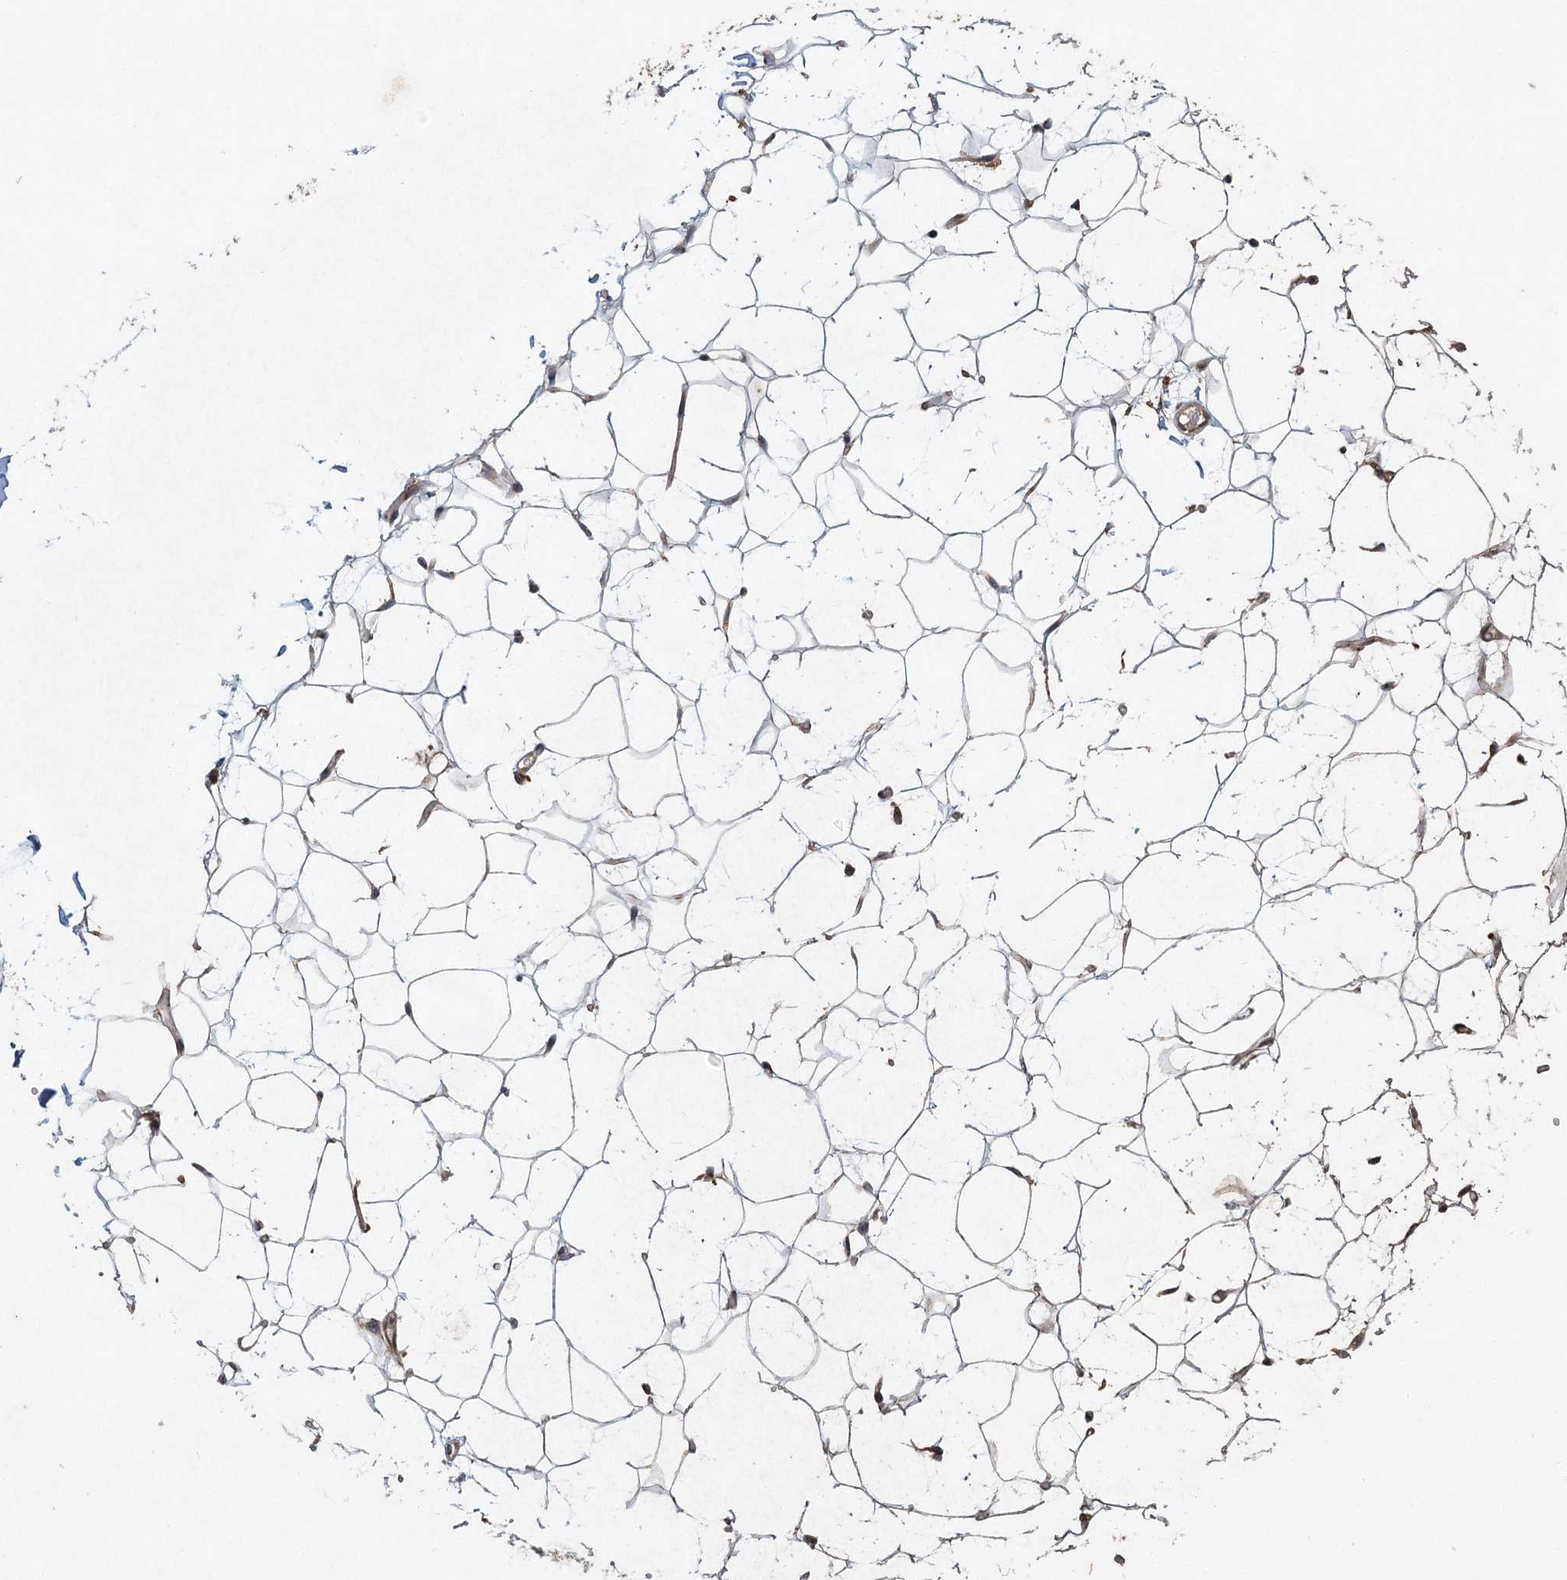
{"staining": {"intensity": "strong", "quantity": ">75%", "location": "cytoplasmic/membranous,nuclear"}, "tissue": "adipose tissue", "cell_type": "Adipocytes", "image_type": "normal", "snomed": [{"axis": "morphology", "description": "Normal tissue, NOS"}, {"axis": "topography", "description": "Breast"}], "caption": "The image reveals a brown stain indicating the presence of a protein in the cytoplasmic/membranous,nuclear of adipocytes in adipose tissue. Using DAB (3,3'-diaminobenzidine) (brown) and hematoxylin (blue) stains, captured at high magnification using brightfield microscopy.", "gene": "SRPX2", "patient": {"sex": "female", "age": 26}}